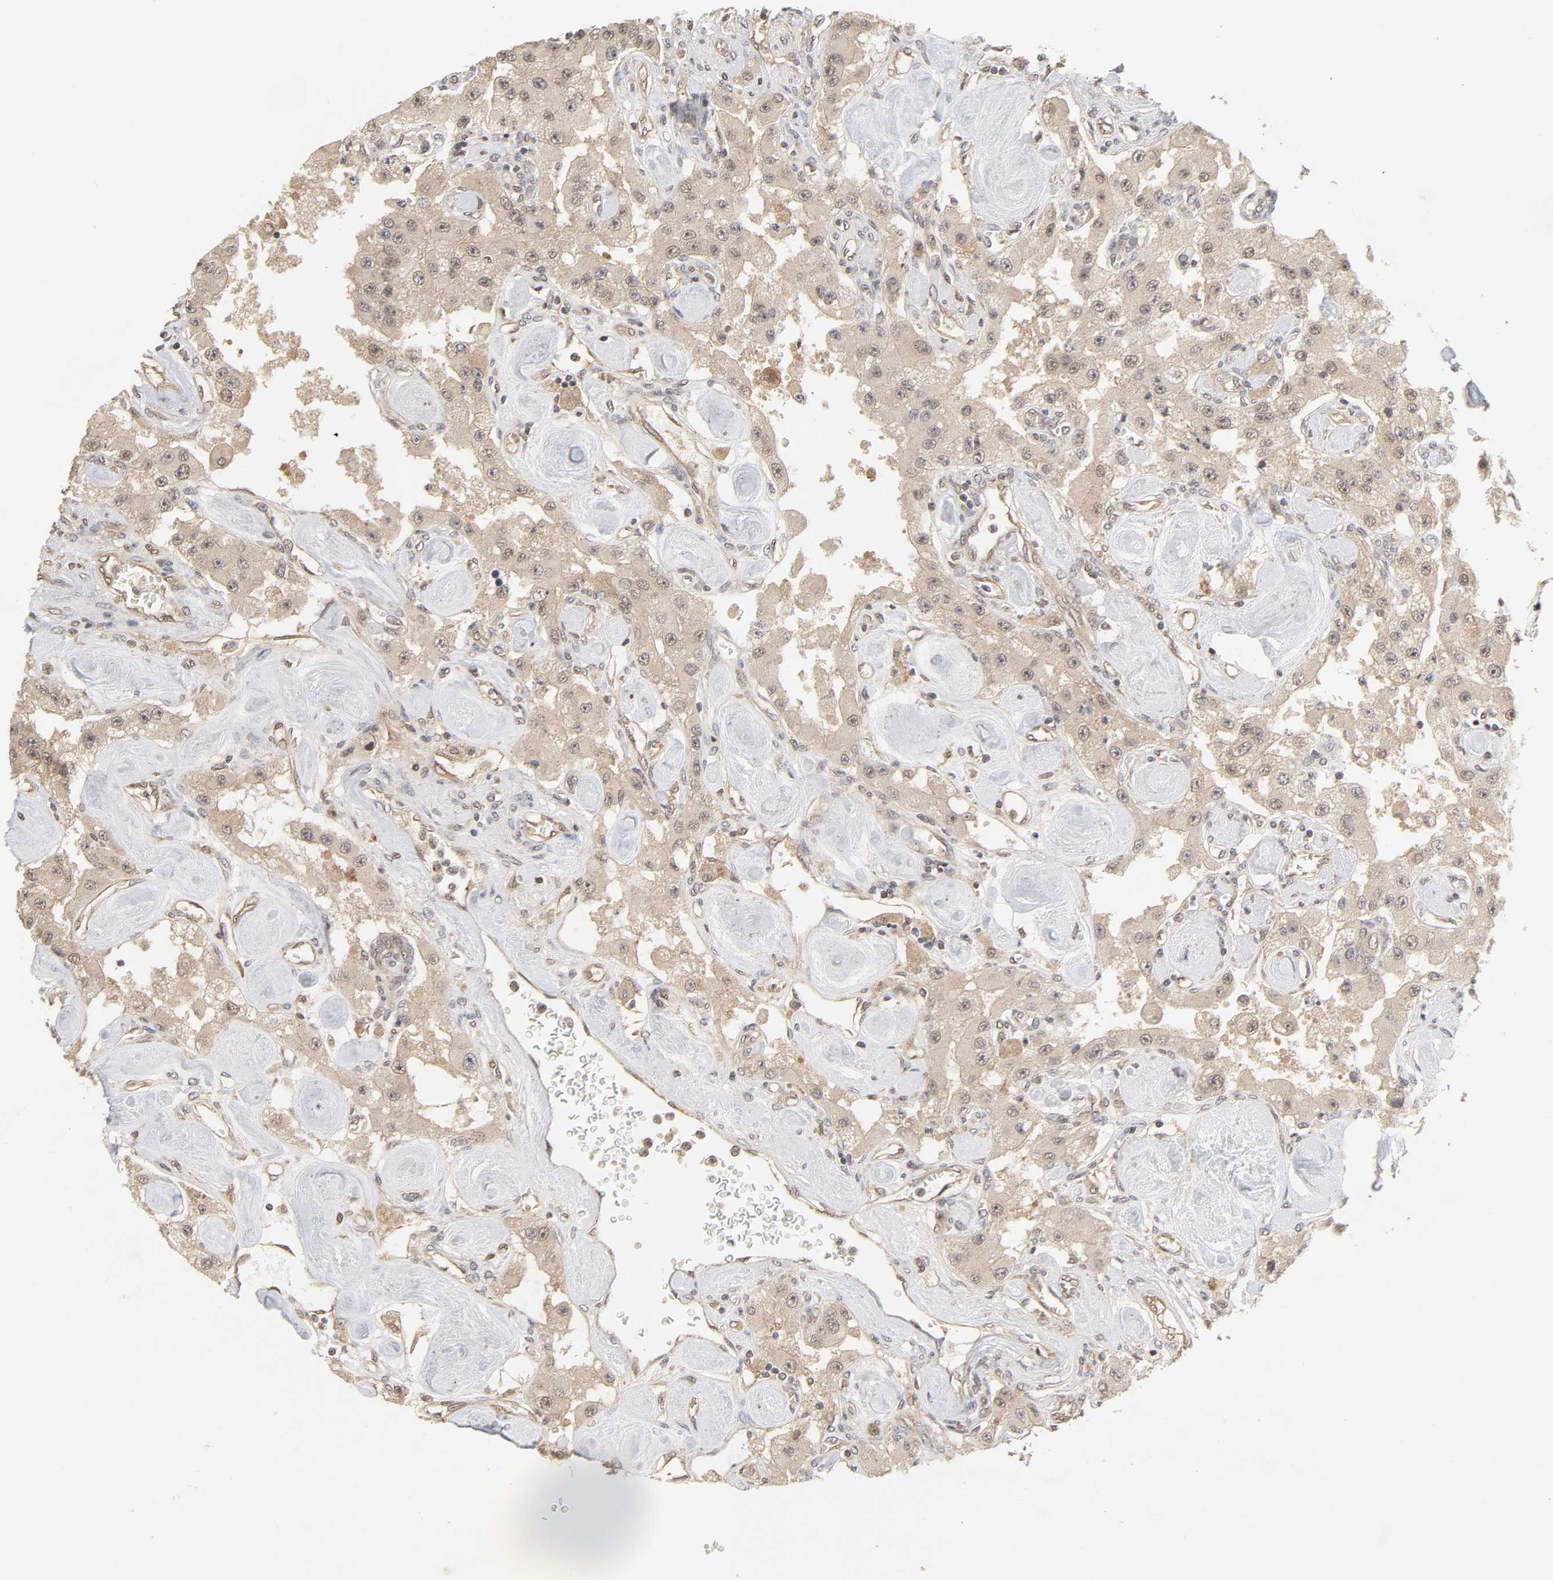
{"staining": {"intensity": "weak", "quantity": ">75%", "location": "cytoplasmic/membranous"}, "tissue": "carcinoid", "cell_type": "Tumor cells", "image_type": "cancer", "snomed": [{"axis": "morphology", "description": "Carcinoid, malignant, NOS"}, {"axis": "topography", "description": "Pancreas"}], "caption": "Immunohistochemistry of carcinoid exhibits low levels of weak cytoplasmic/membranous staining in about >75% of tumor cells. (Brightfield microscopy of DAB IHC at high magnification).", "gene": "MAPK1", "patient": {"sex": "male", "age": 41}}